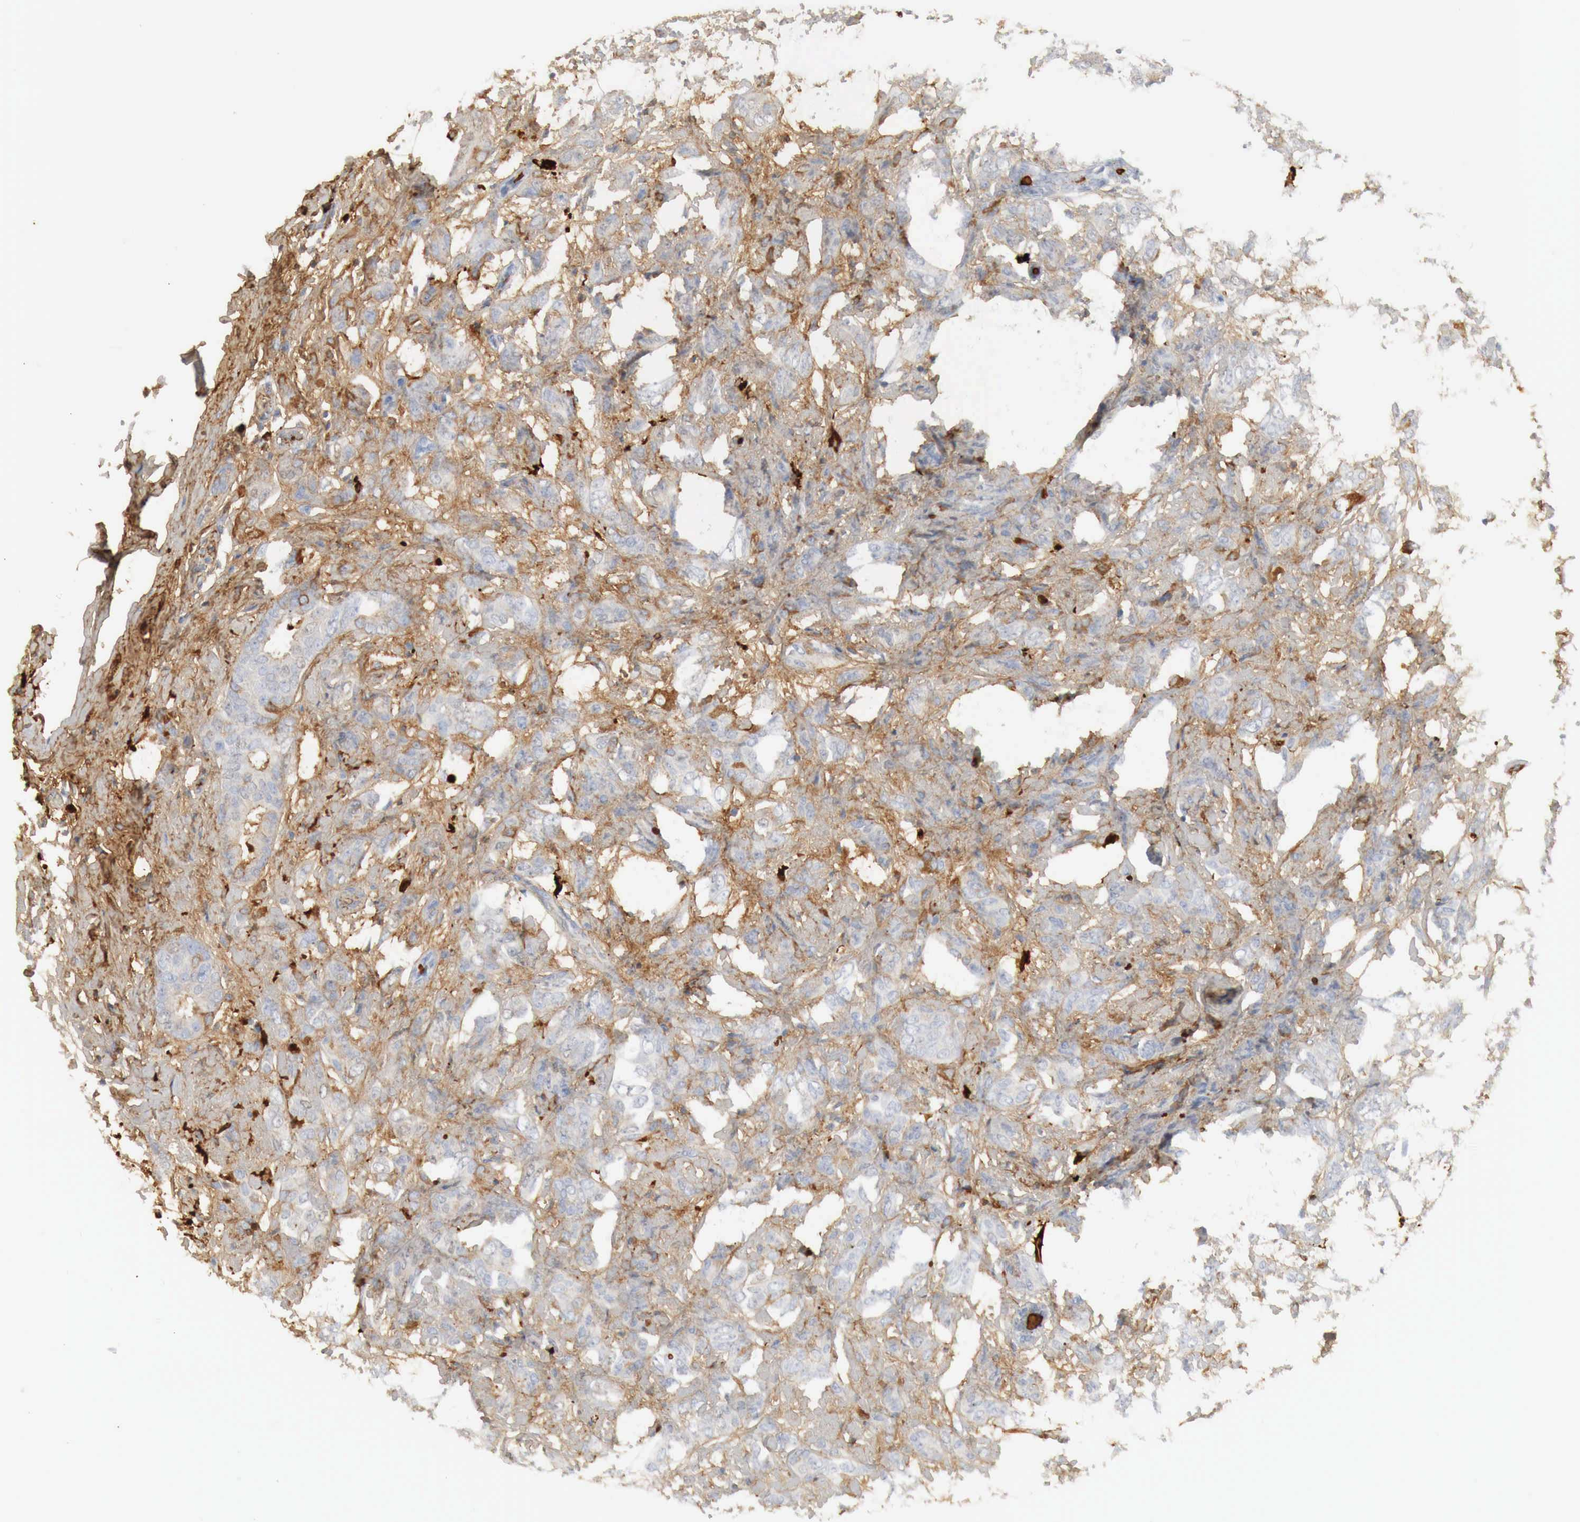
{"staining": {"intensity": "weak", "quantity": "<25%", "location": "cytoplasmic/membranous"}, "tissue": "breast cancer", "cell_type": "Tumor cells", "image_type": "cancer", "snomed": [{"axis": "morphology", "description": "Duct carcinoma"}, {"axis": "topography", "description": "Breast"}], "caption": "The image reveals no staining of tumor cells in breast intraductal carcinoma.", "gene": "IGLC3", "patient": {"sex": "female", "age": 53}}